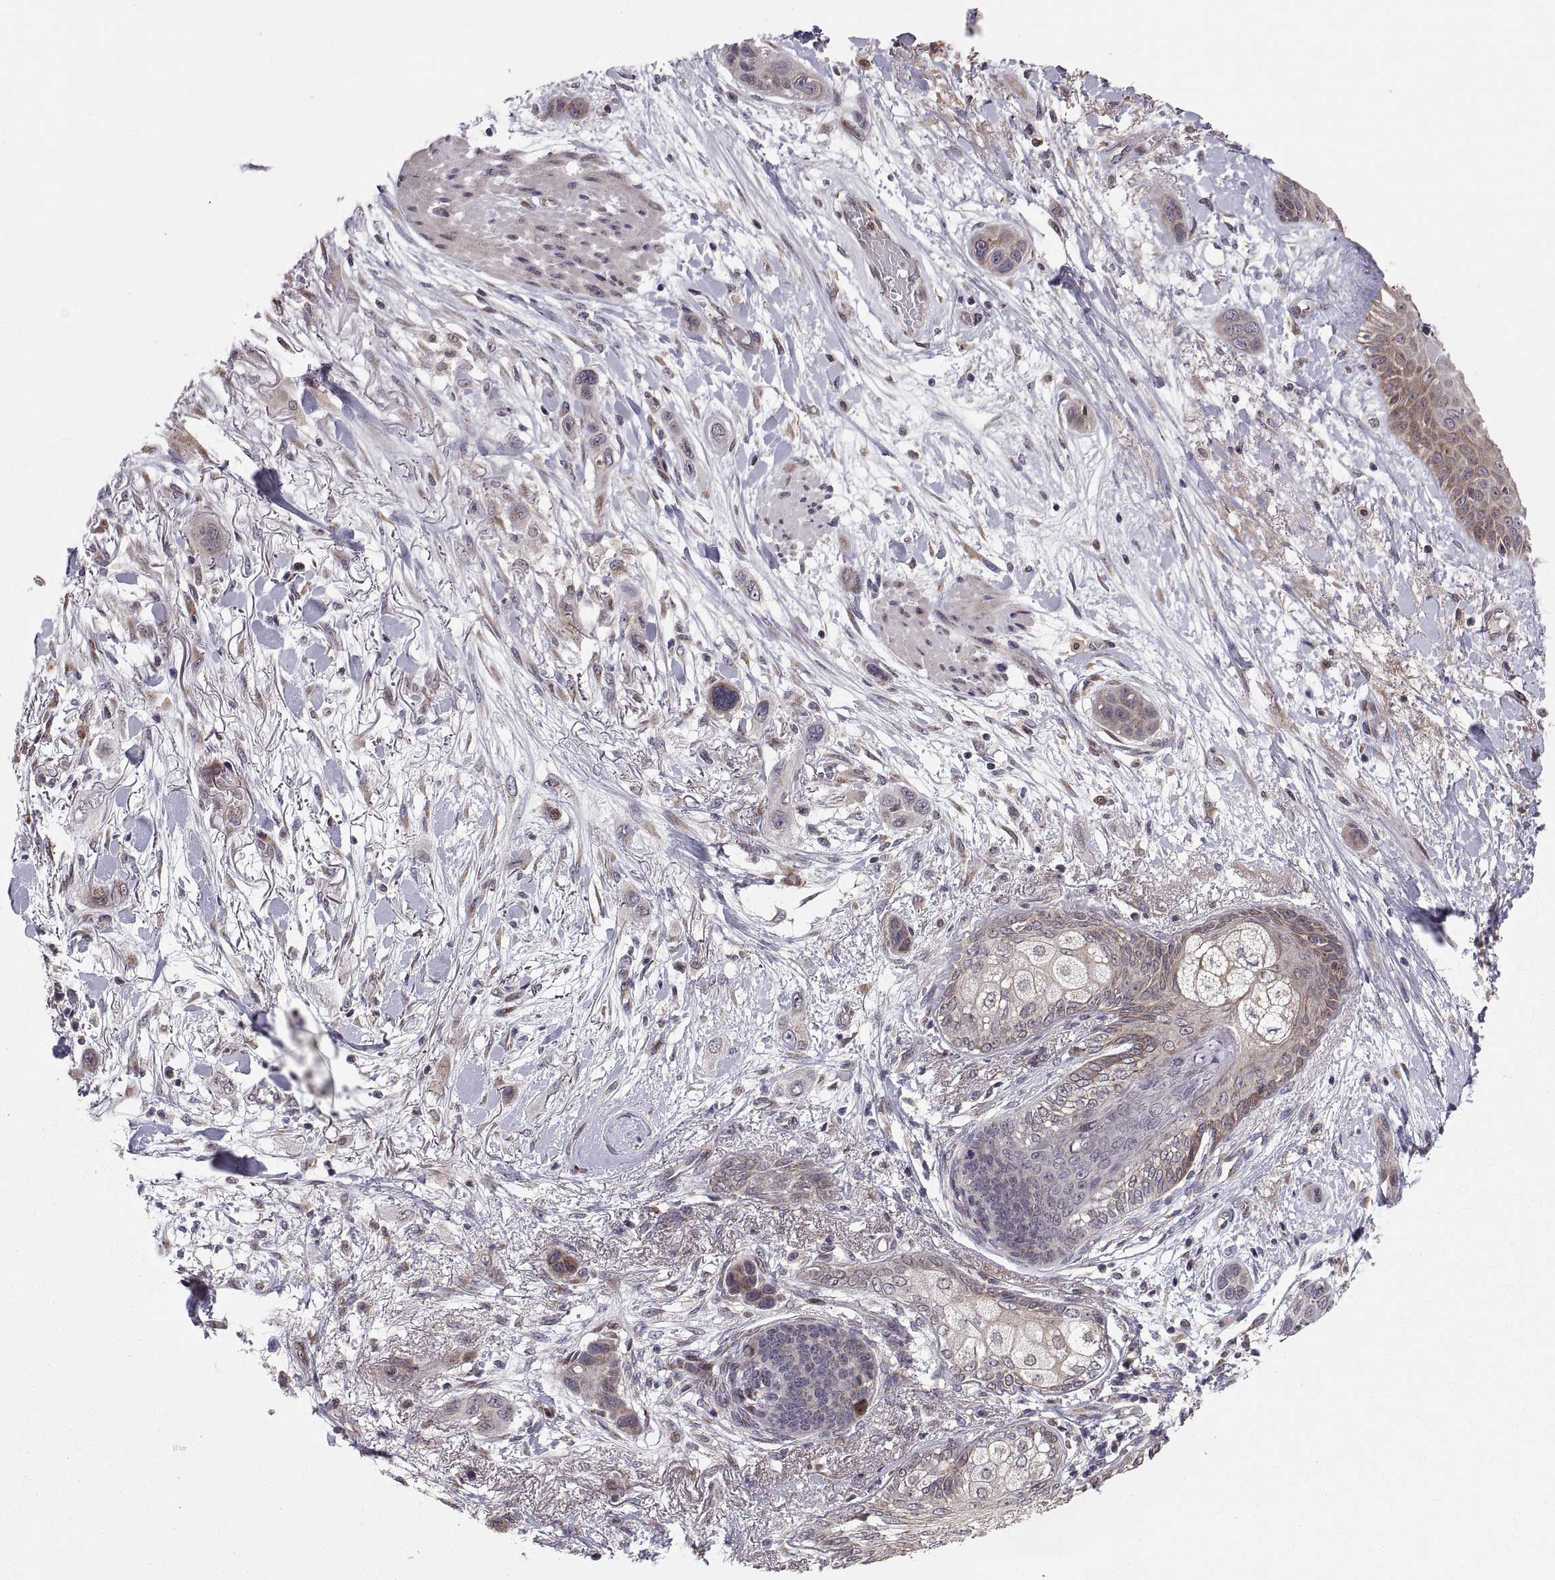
{"staining": {"intensity": "weak", "quantity": "25%-75%", "location": "cytoplasmic/membranous"}, "tissue": "skin cancer", "cell_type": "Tumor cells", "image_type": "cancer", "snomed": [{"axis": "morphology", "description": "Squamous cell carcinoma, NOS"}, {"axis": "topography", "description": "Skin"}], "caption": "IHC (DAB) staining of squamous cell carcinoma (skin) displays weak cytoplasmic/membranous protein expression in approximately 25%-75% of tumor cells.", "gene": "TESC", "patient": {"sex": "male", "age": 79}}